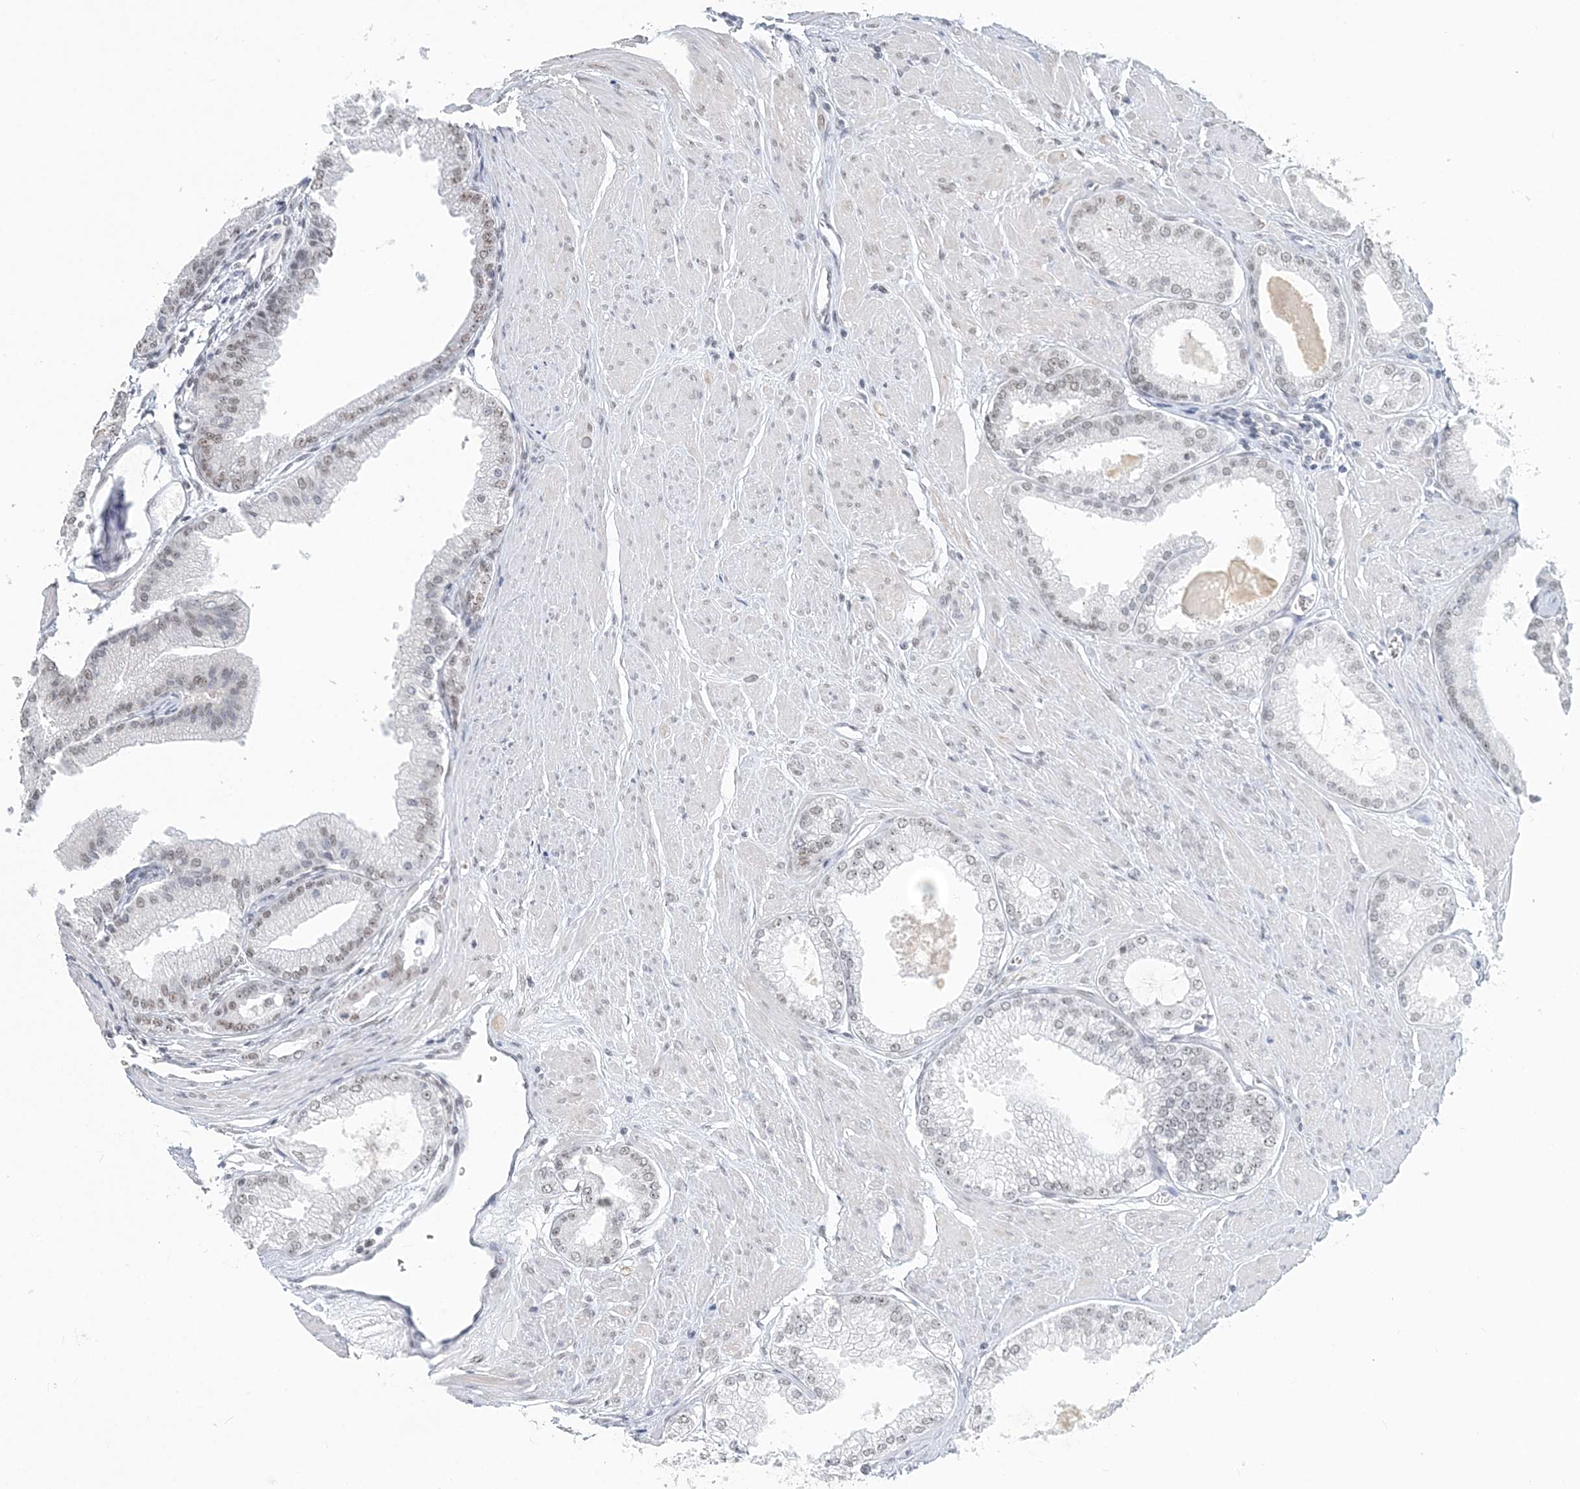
{"staining": {"intensity": "weak", "quantity": ">75%", "location": "nuclear"}, "tissue": "prostate cancer", "cell_type": "Tumor cells", "image_type": "cancer", "snomed": [{"axis": "morphology", "description": "Adenocarcinoma, High grade"}, {"axis": "topography", "description": "Prostate"}], "caption": "Prostate cancer was stained to show a protein in brown. There is low levels of weak nuclear positivity in about >75% of tumor cells.", "gene": "PLRG1", "patient": {"sex": "male", "age": 61}}